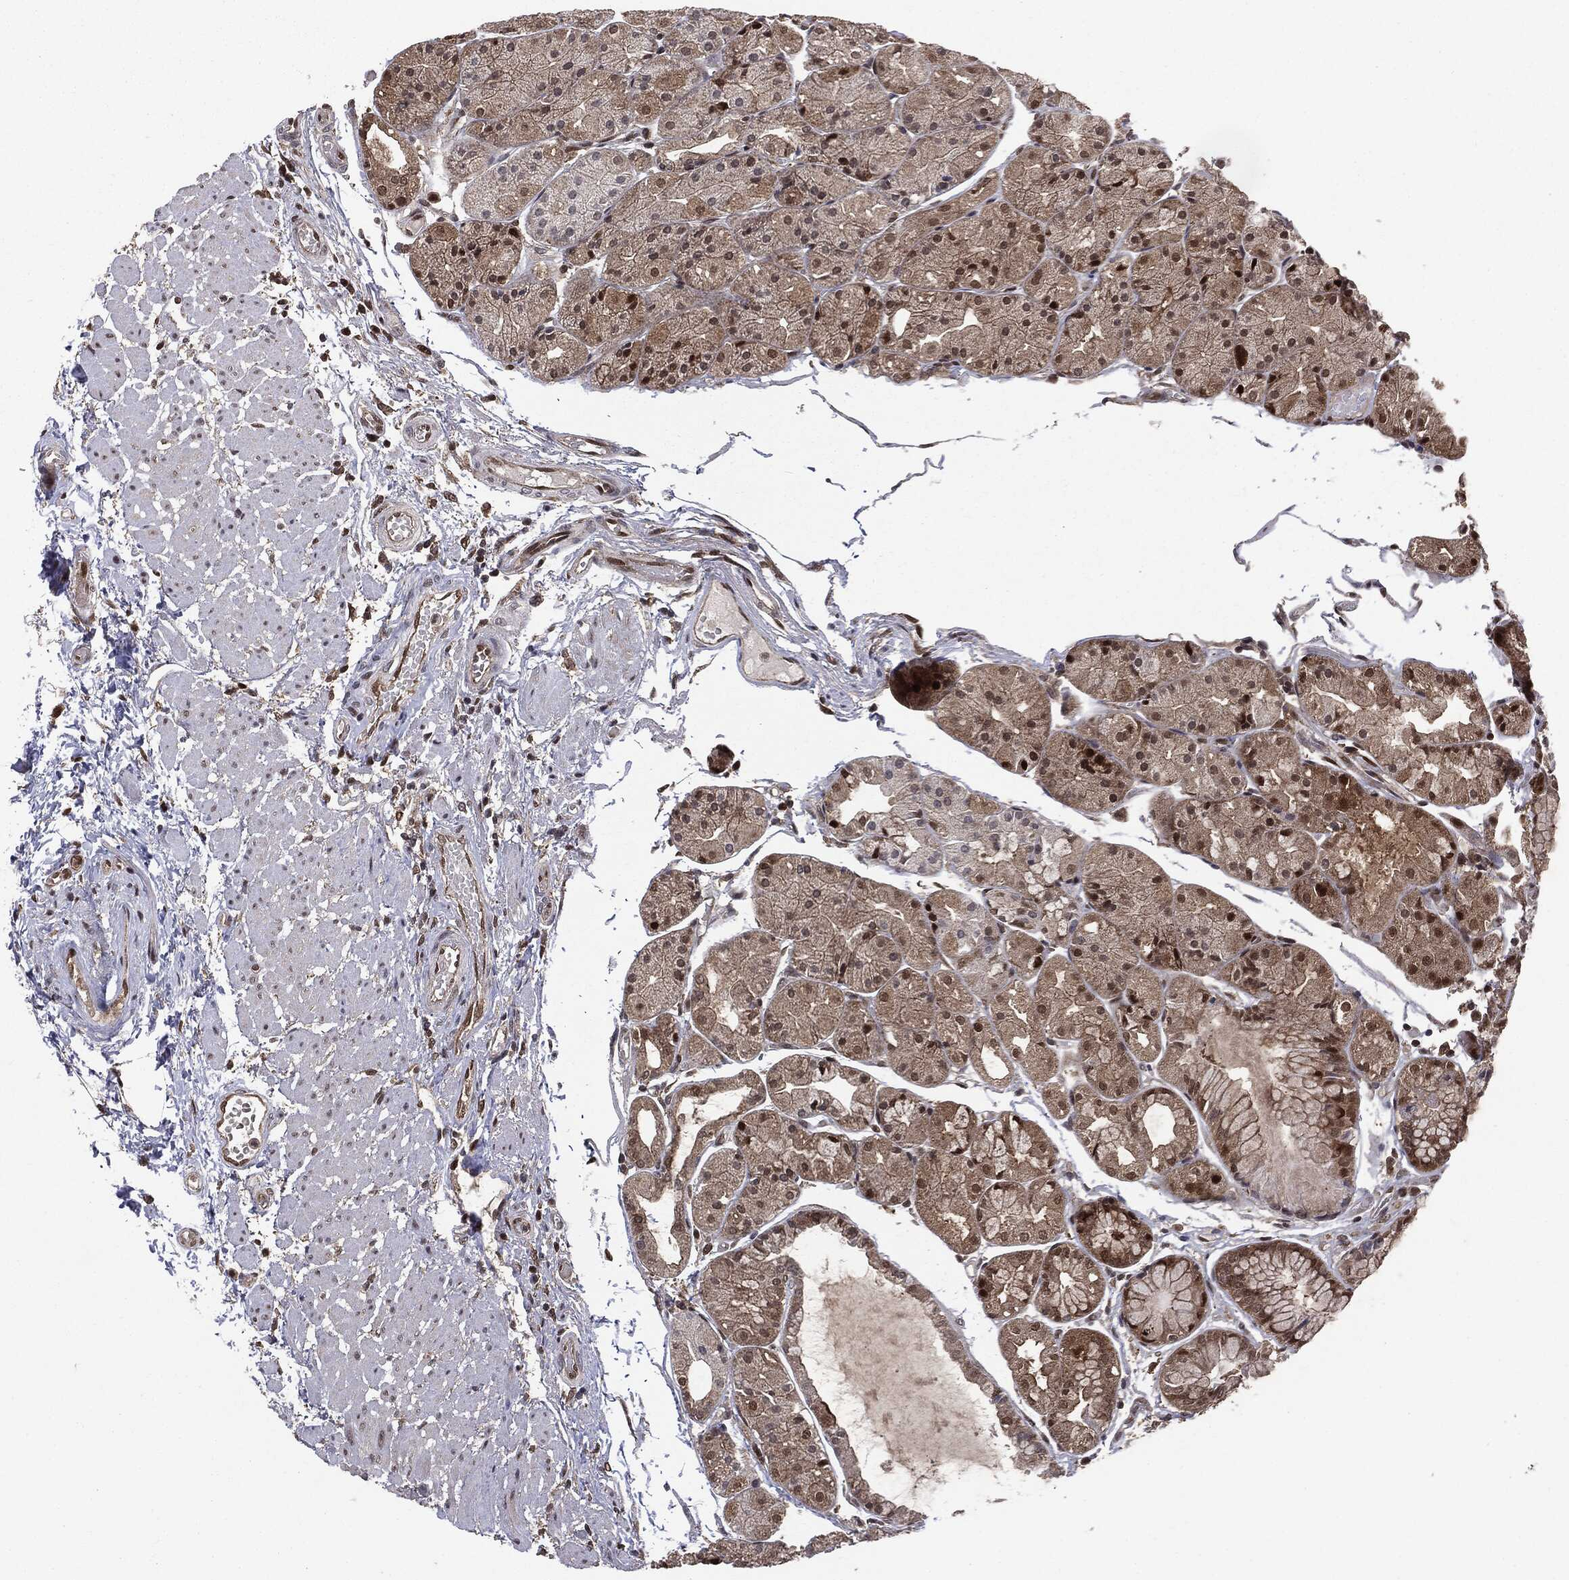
{"staining": {"intensity": "moderate", "quantity": "<25%", "location": "nuclear"}, "tissue": "stomach", "cell_type": "Glandular cells", "image_type": "normal", "snomed": [{"axis": "morphology", "description": "Normal tissue, NOS"}, {"axis": "topography", "description": "Stomach, upper"}], "caption": "Immunohistochemistry (IHC) of benign stomach reveals low levels of moderate nuclear staining in about <25% of glandular cells.", "gene": "PTPA", "patient": {"sex": "male", "age": 72}}